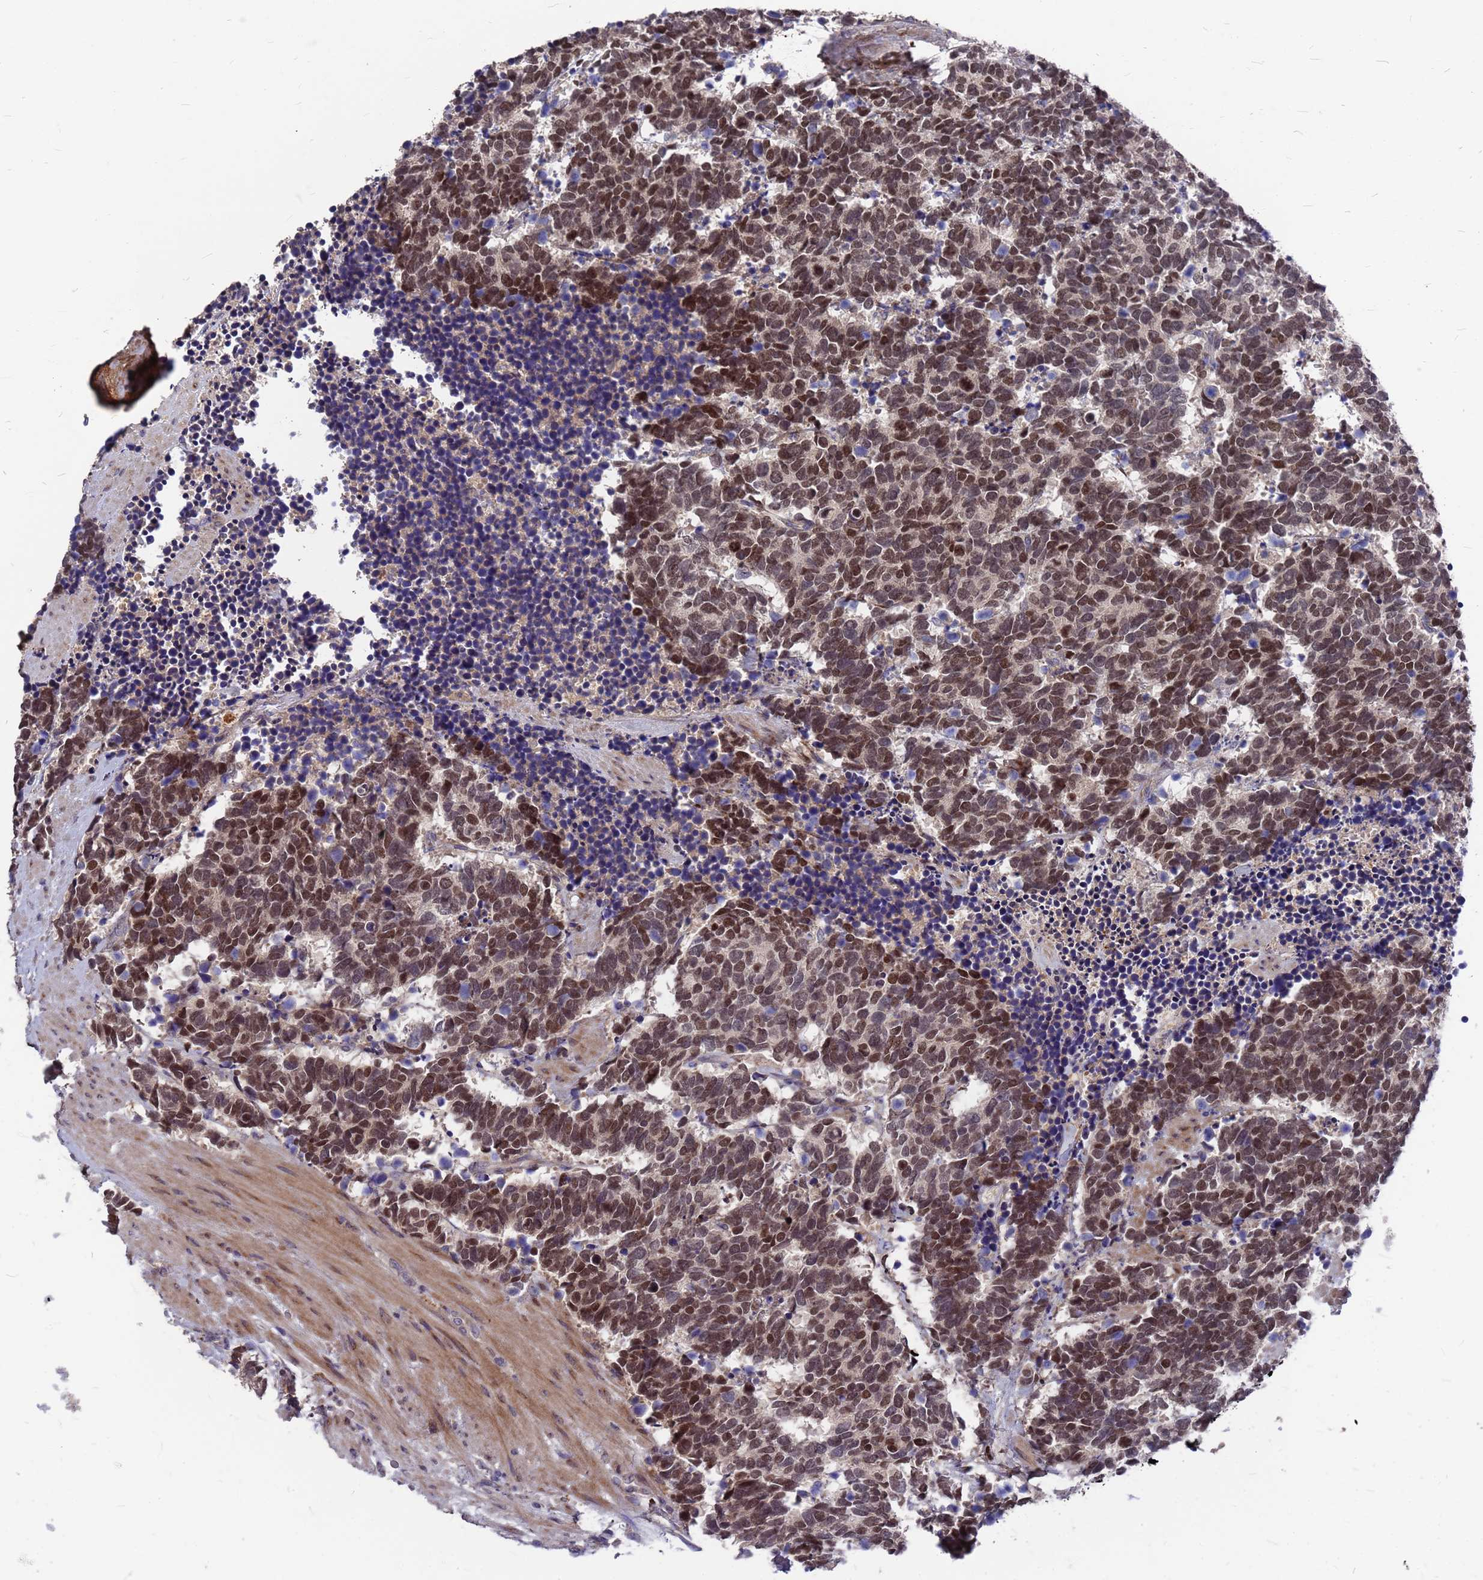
{"staining": {"intensity": "moderate", "quantity": ">75%", "location": "nuclear"}, "tissue": "carcinoid", "cell_type": "Tumor cells", "image_type": "cancer", "snomed": [{"axis": "morphology", "description": "Carcinoma, NOS"}, {"axis": "morphology", "description": "Carcinoid, malignant, NOS"}, {"axis": "topography", "description": "Prostate"}], "caption": "IHC photomicrograph of human carcinoid stained for a protein (brown), which exhibits medium levels of moderate nuclear expression in approximately >75% of tumor cells.", "gene": "ZNF717", "patient": {"sex": "male", "age": 57}}